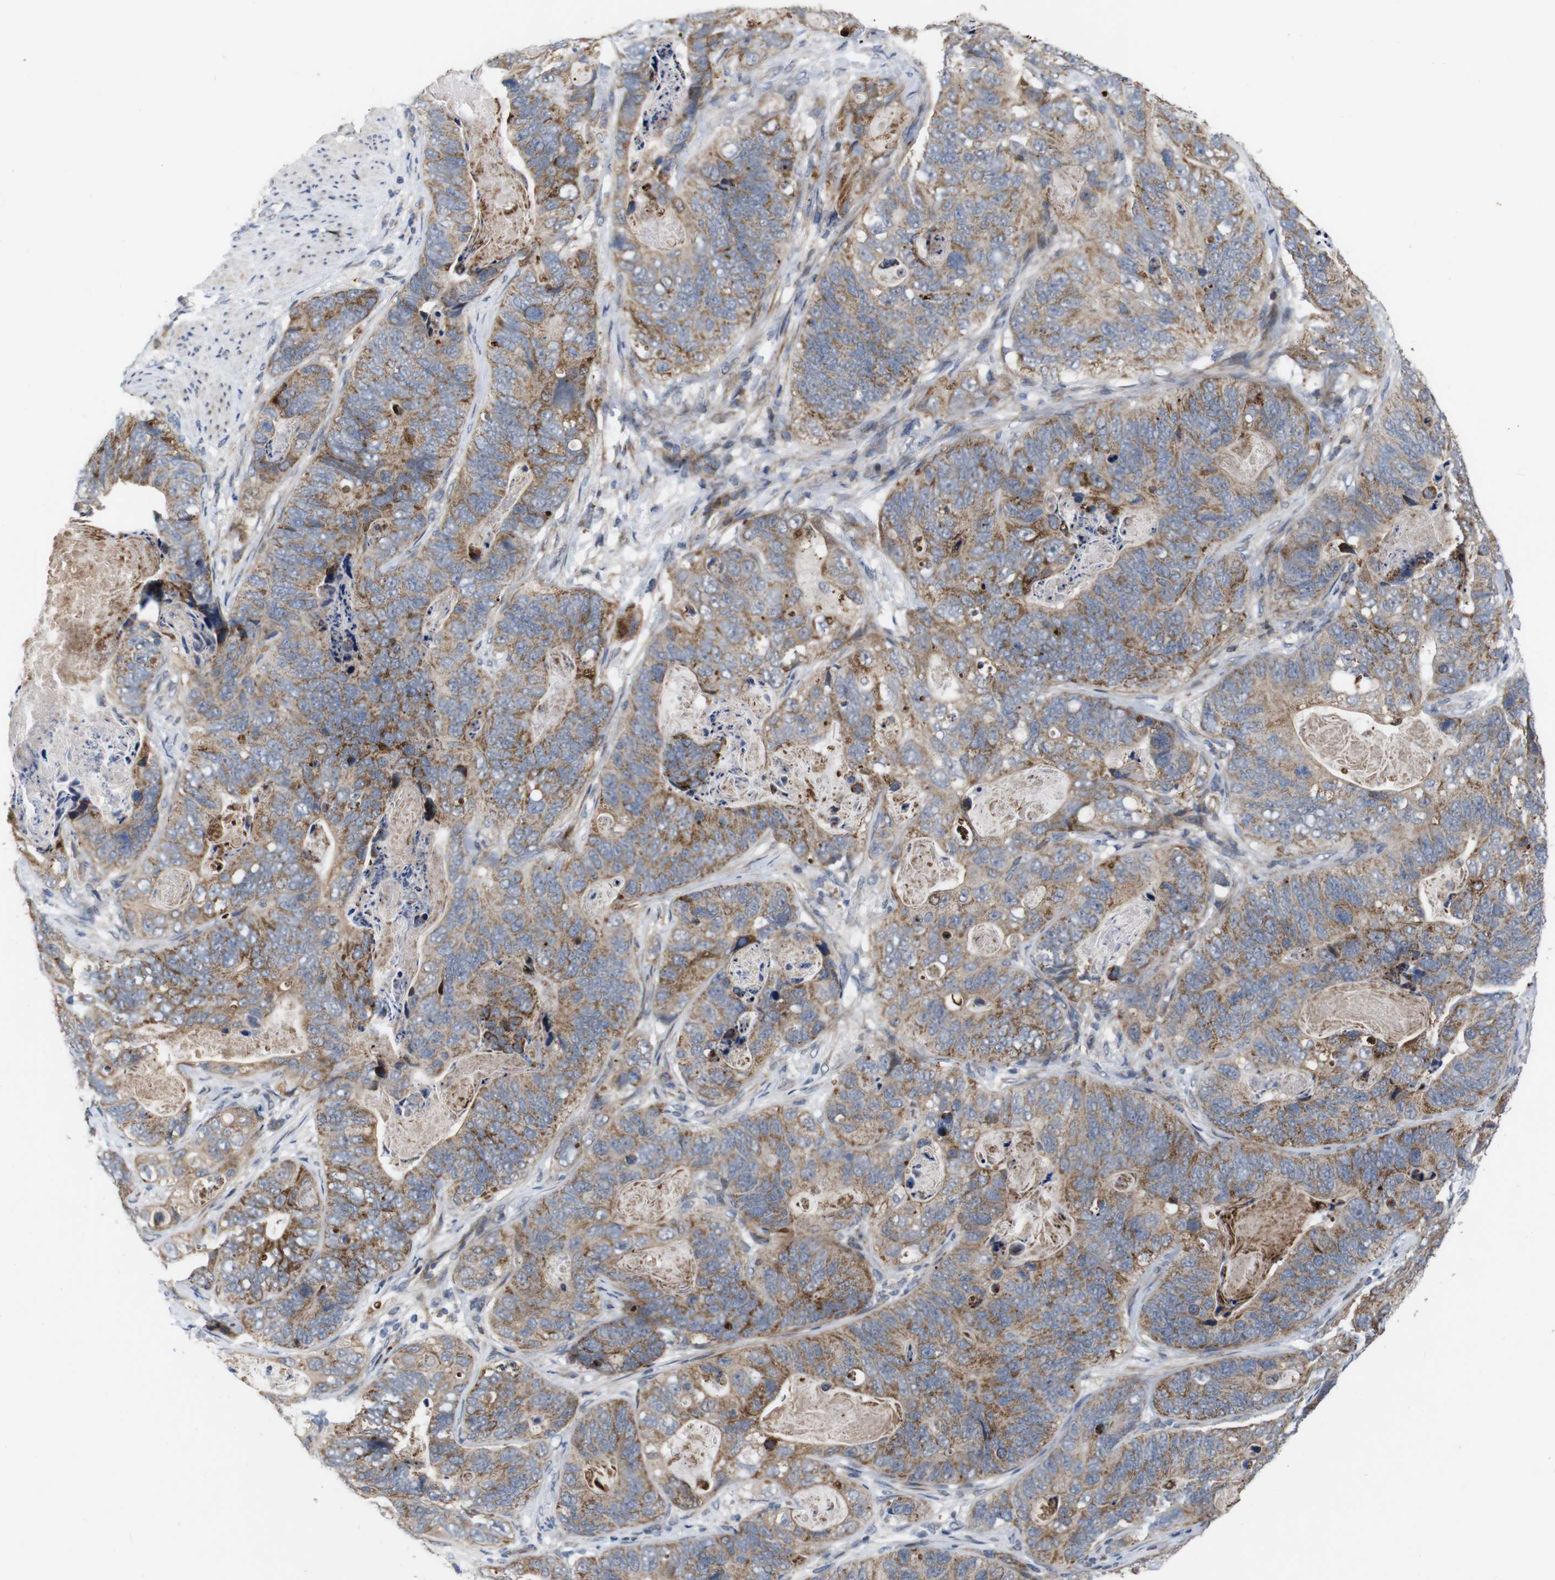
{"staining": {"intensity": "strong", "quantity": "25%-75%", "location": "cytoplasmic/membranous"}, "tissue": "stomach cancer", "cell_type": "Tumor cells", "image_type": "cancer", "snomed": [{"axis": "morphology", "description": "Adenocarcinoma, NOS"}, {"axis": "topography", "description": "Stomach"}], "caption": "A micrograph showing strong cytoplasmic/membranous positivity in approximately 25%-75% of tumor cells in stomach cancer, as visualized by brown immunohistochemical staining.", "gene": "ATP7B", "patient": {"sex": "female", "age": 89}}